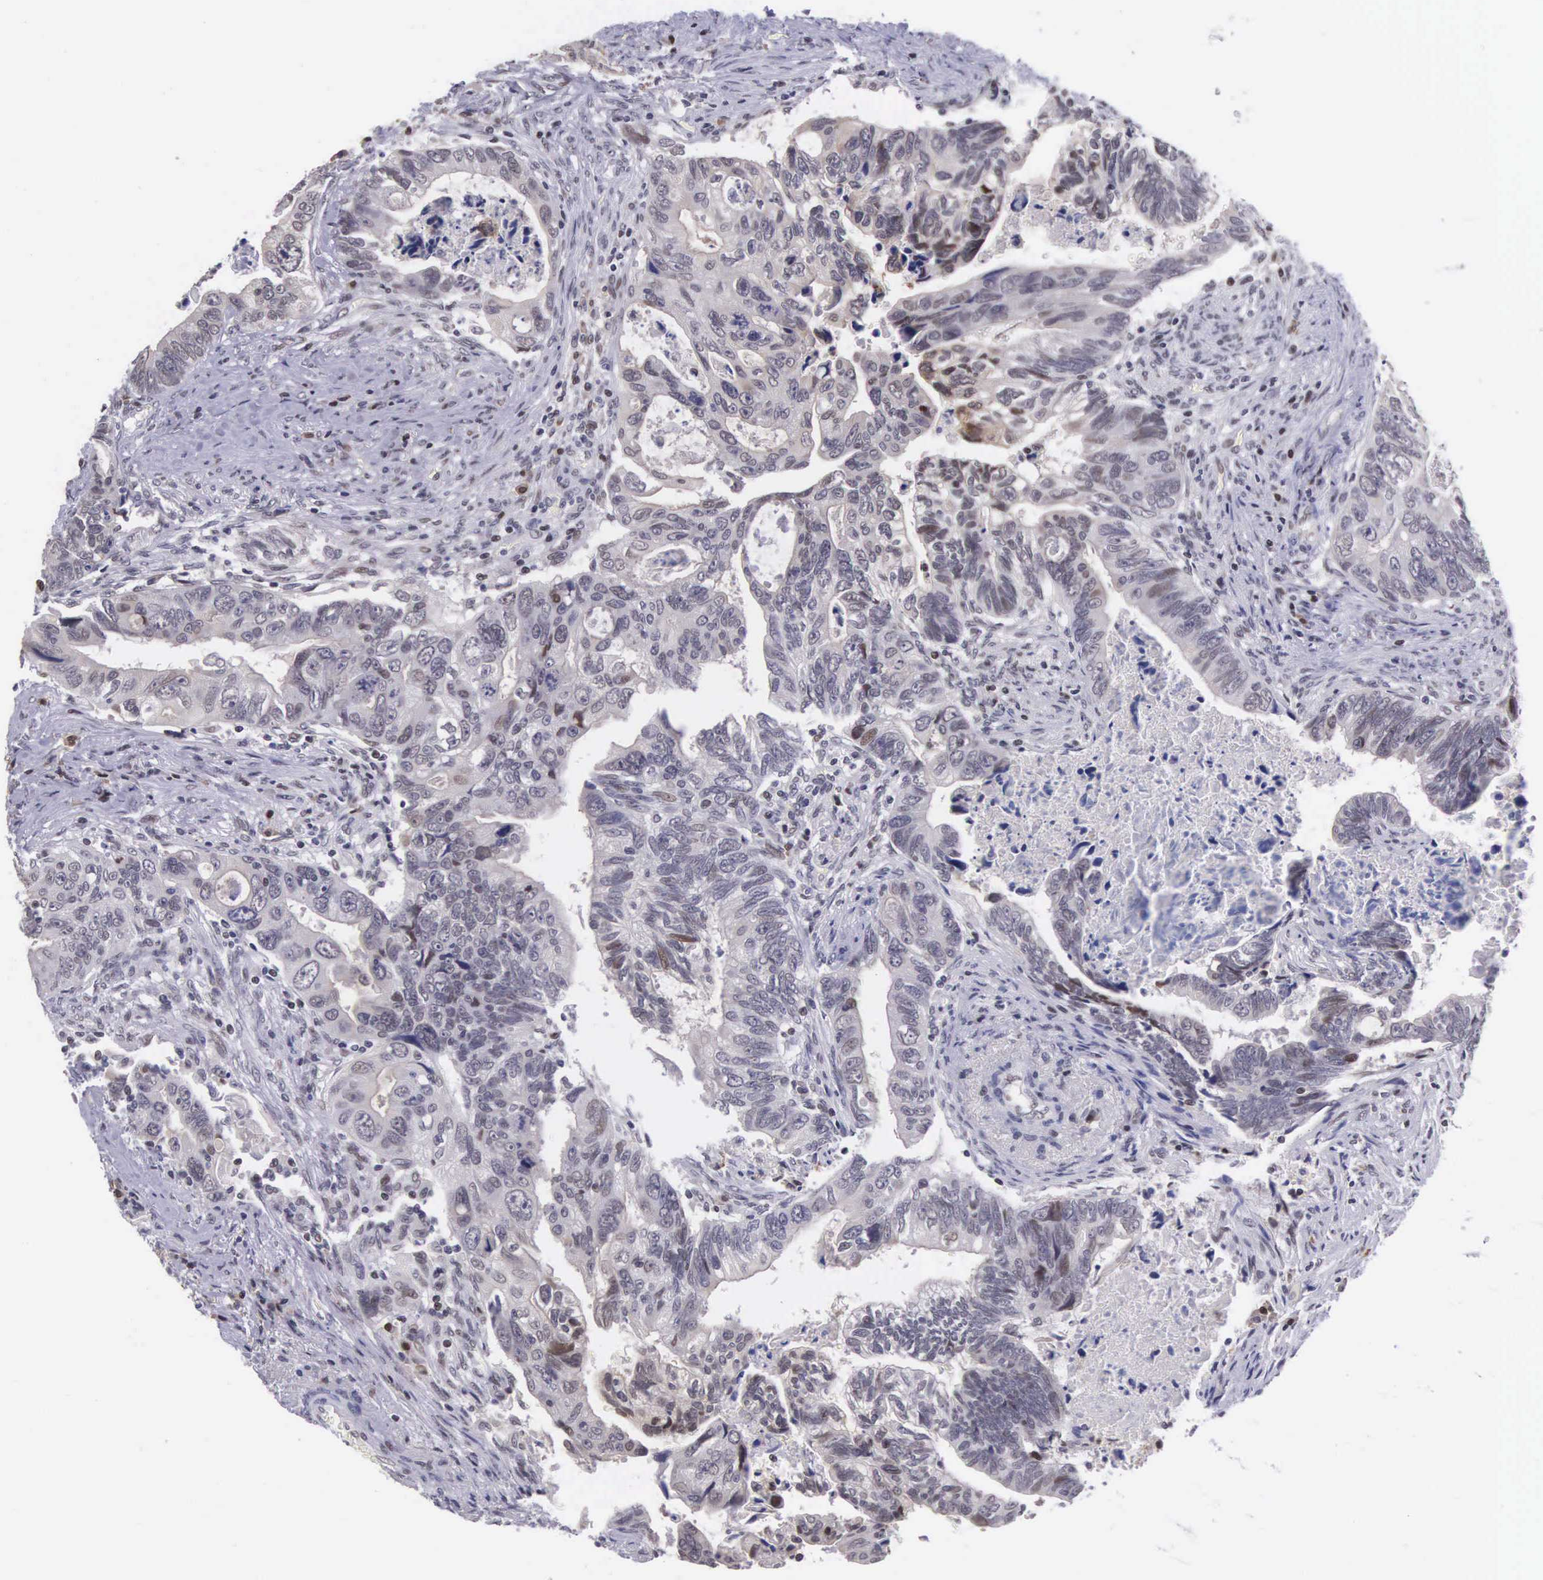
{"staining": {"intensity": "weak", "quantity": ">75%", "location": "cytoplasmic/membranous"}, "tissue": "colorectal cancer", "cell_type": "Tumor cells", "image_type": "cancer", "snomed": [{"axis": "morphology", "description": "Adenocarcinoma, NOS"}, {"axis": "topography", "description": "Rectum"}], "caption": "Colorectal adenocarcinoma stained for a protein (brown) exhibits weak cytoplasmic/membranous positive expression in about >75% of tumor cells.", "gene": "SLC25A21", "patient": {"sex": "female", "age": 57}}